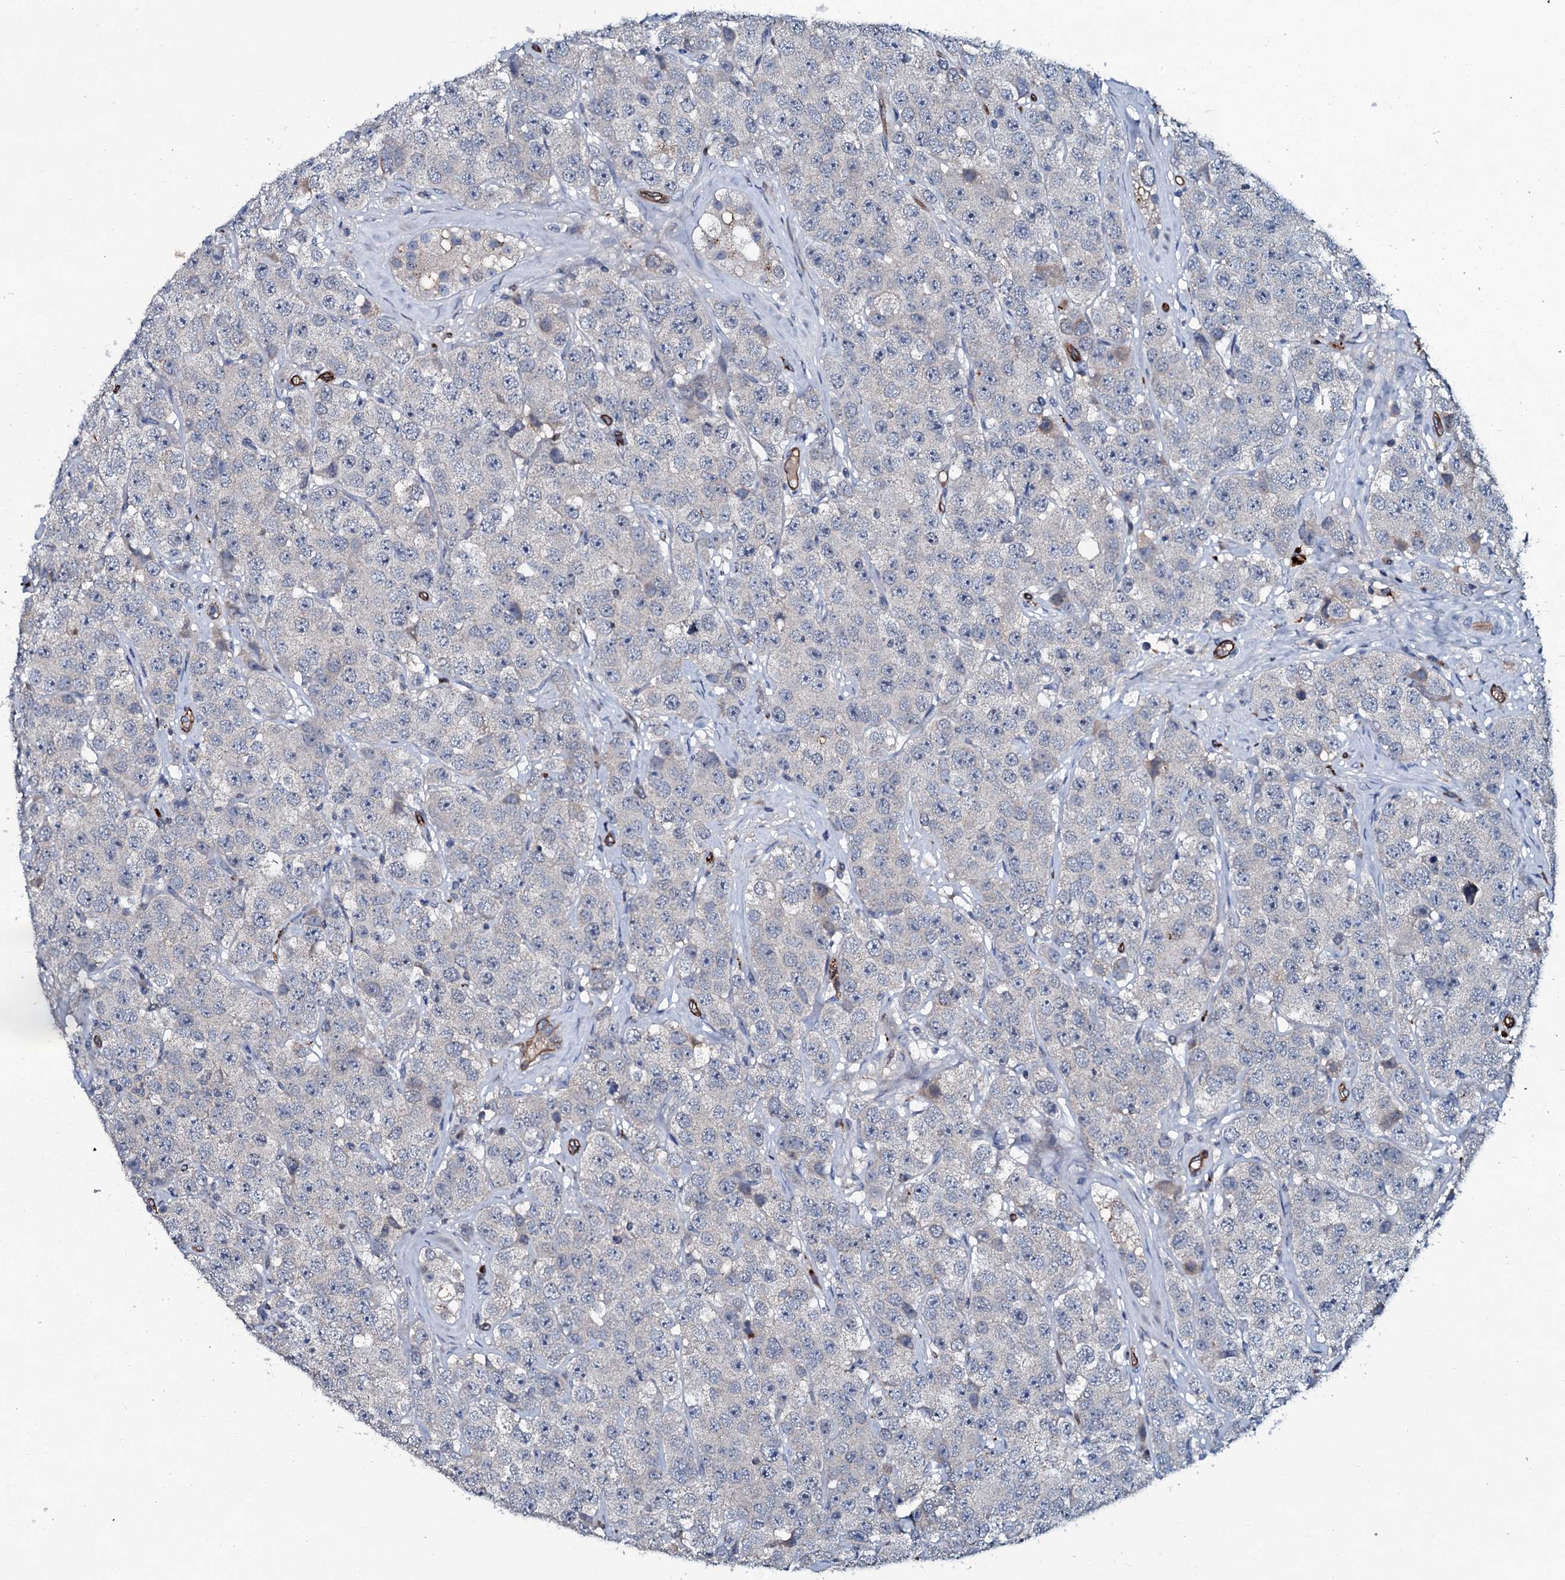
{"staining": {"intensity": "negative", "quantity": "none", "location": "none"}, "tissue": "testis cancer", "cell_type": "Tumor cells", "image_type": "cancer", "snomed": [{"axis": "morphology", "description": "Seminoma, NOS"}, {"axis": "topography", "description": "Testis"}], "caption": "Immunohistochemistry (IHC) of testis seminoma shows no positivity in tumor cells.", "gene": "CLEC14A", "patient": {"sex": "male", "age": 28}}